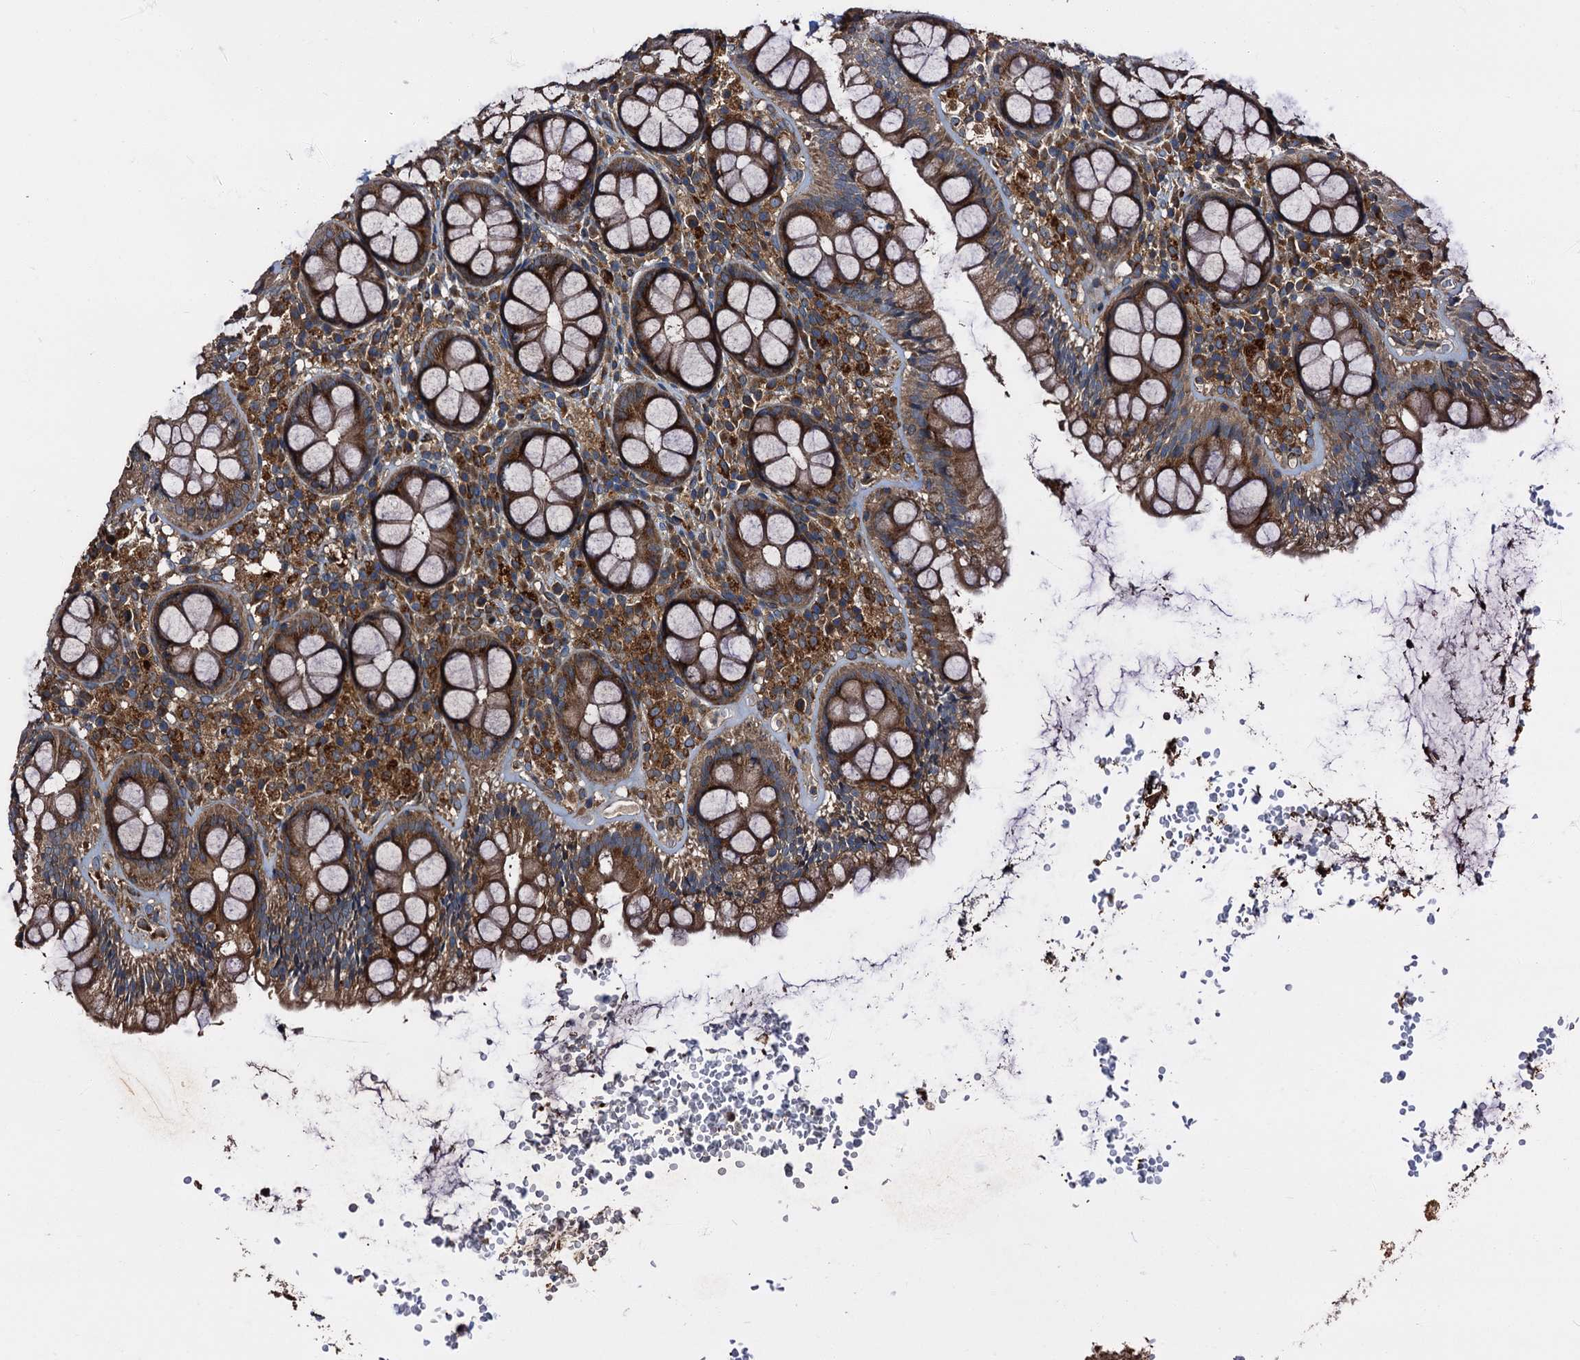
{"staining": {"intensity": "strong", "quantity": ">75%", "location": "cytoplasmic/membranous"}, "tissue": "rectum", "cell_type": "Glandular cells", "image_type": "normal", "snomed": [{"axis": "morphology", "description": "Normal tissue, NOS"}, {"axis": "topography", "description": "Rectum"}], "caption": "DAB (3,3'-diaminobenzidine) immunohistochemical staining of unremarkable human rectum displays strong cytoplasmic/membranous protein positivity in about >75% of glandular cells.", "gene": "PEX5", "patient": {"sex": "male", "age": 83}}